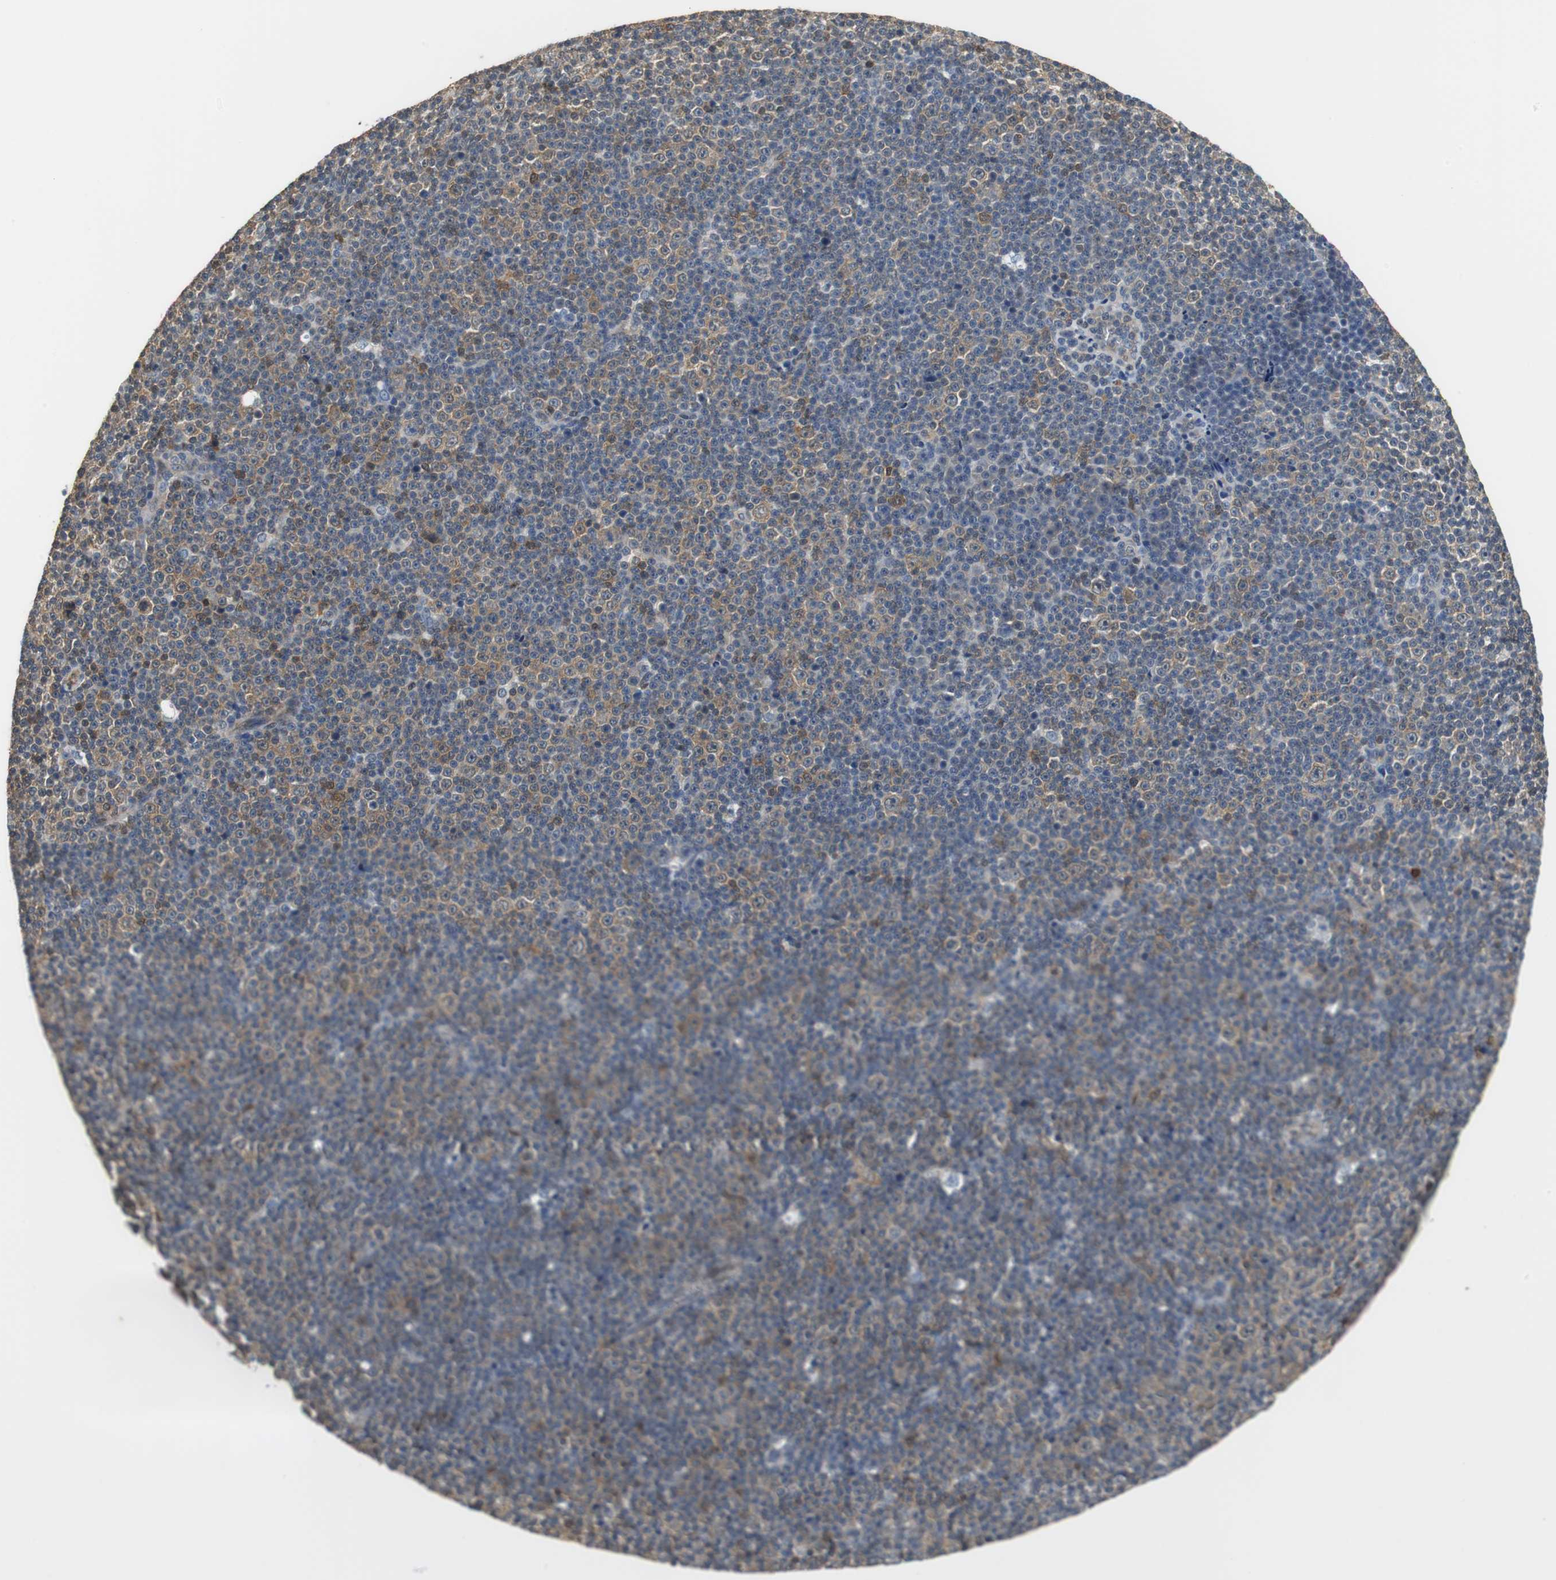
{"staining": {"intensity": "moderate", "quantity": "25%-75%", "location": "cytoplasmic/membranous"}, "tissue": "lymphoma", "cell_type": "Tumor cells", "image_type": "cancer", "snomed": [{"axis": "morphology", "description": "Malignant lymphoma, non-Hodgkin's type, Low grade"}, {"axis": "topography", "description": "Lymph node"}], "caption": "Lymphoma stained for a protein demonstrates moderate cytoplasmic/membranous positivity in tumor cells. Immunohistochemistry (ihc) stains the protein of interest in brown and the nuclei are stained blue.", "gene": "UBQLN2", "patient": {"sex": "female", "age": 67}}